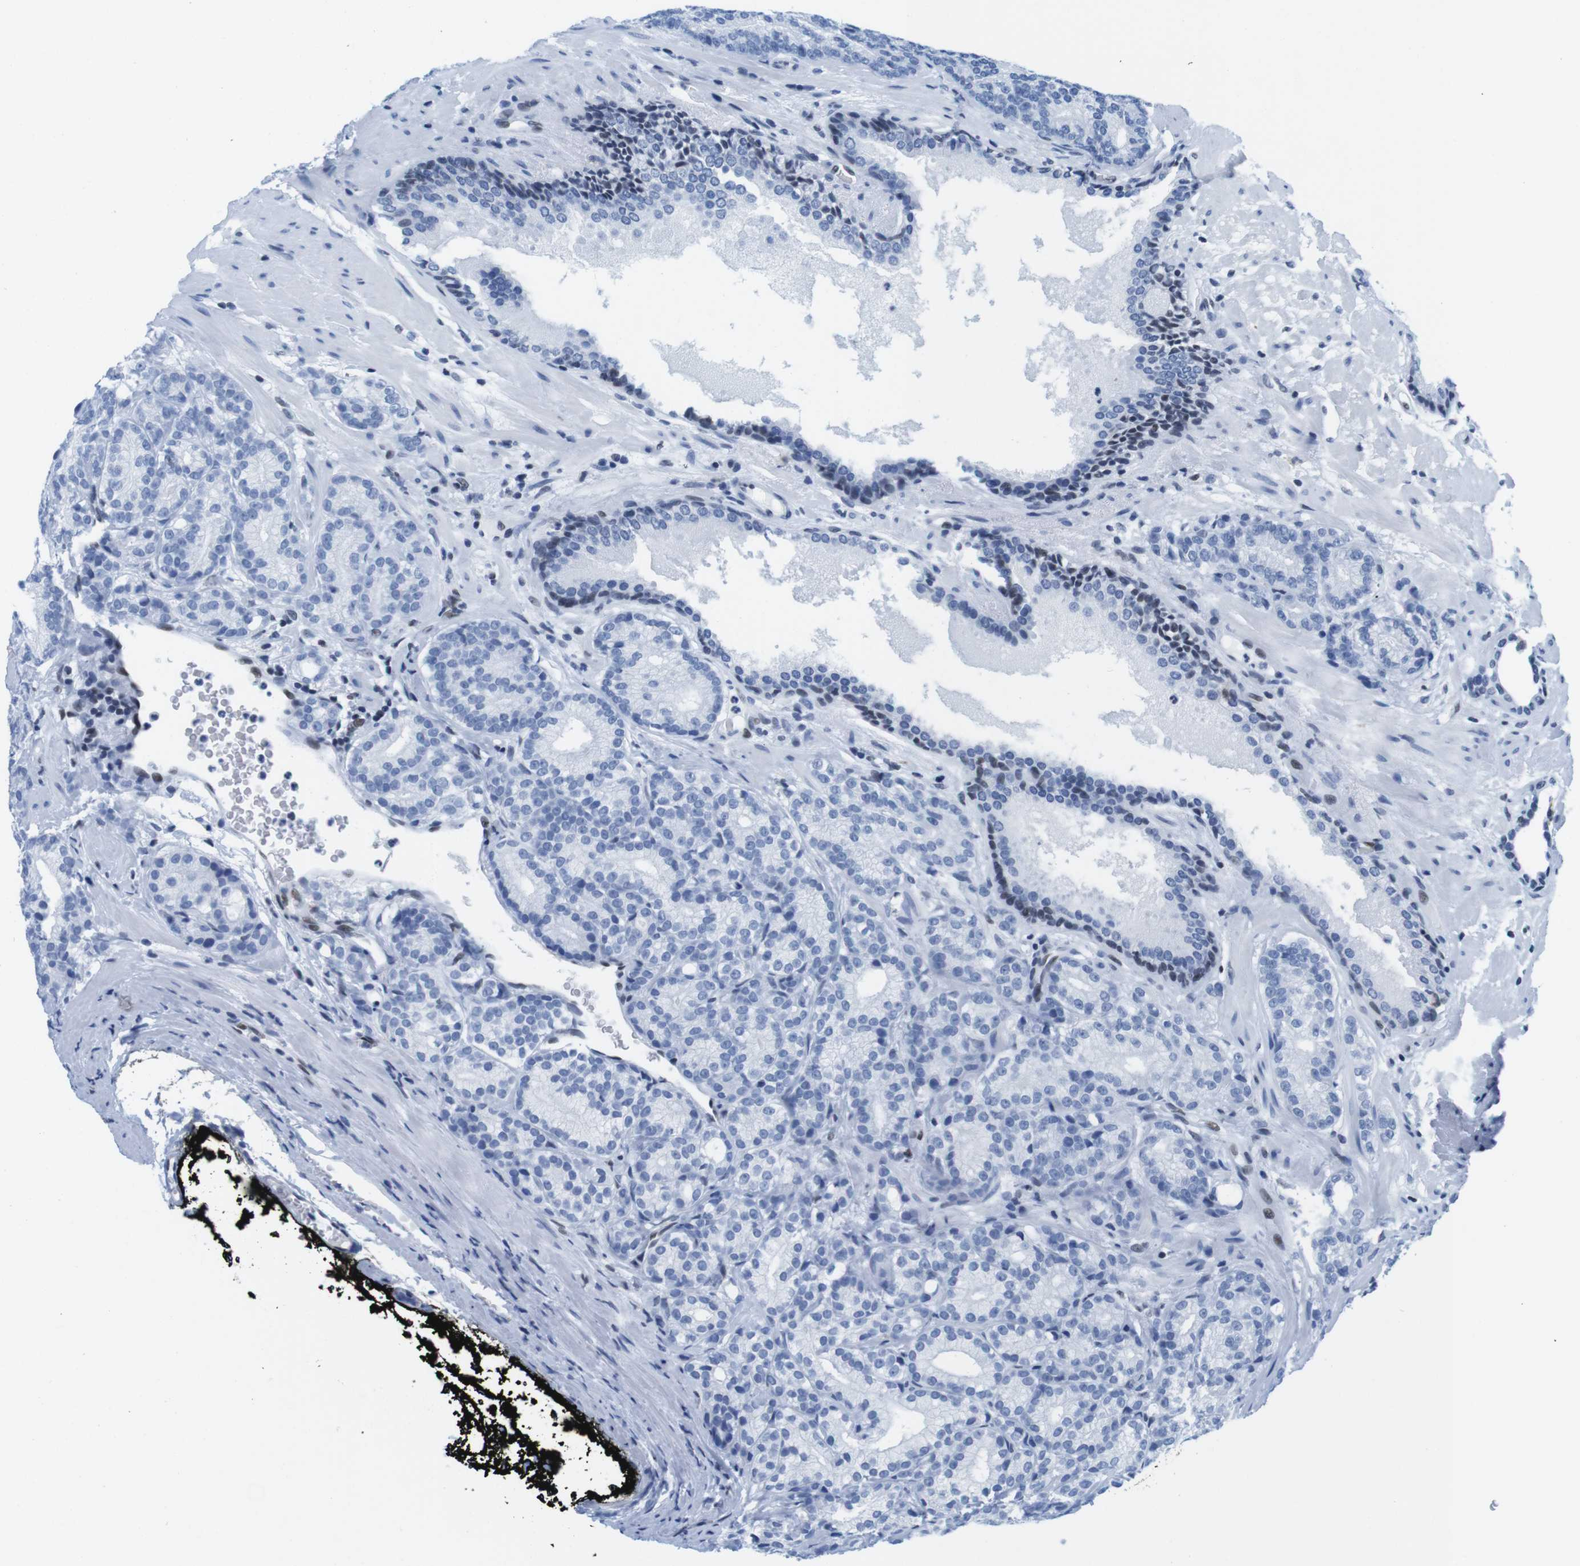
{"staining": {"intensity": "negative", "quantity": "none", "location": "none"}, "tissue": "prostate cancer", "cell_type": "Tumor cells", "image_type": "cancer", "snomed": [{"axis": "morphology", "description": "Adenocarcinoma, High grade"}, {"axis": "topography", "description": "Prostate"}], "caption": "Micrograph shows no significant protein staining in tumor cells of high-grade adenocarcinoma (prostate).", "gene": "IFI16", "patient": {"sex": "male", "age": 61}}